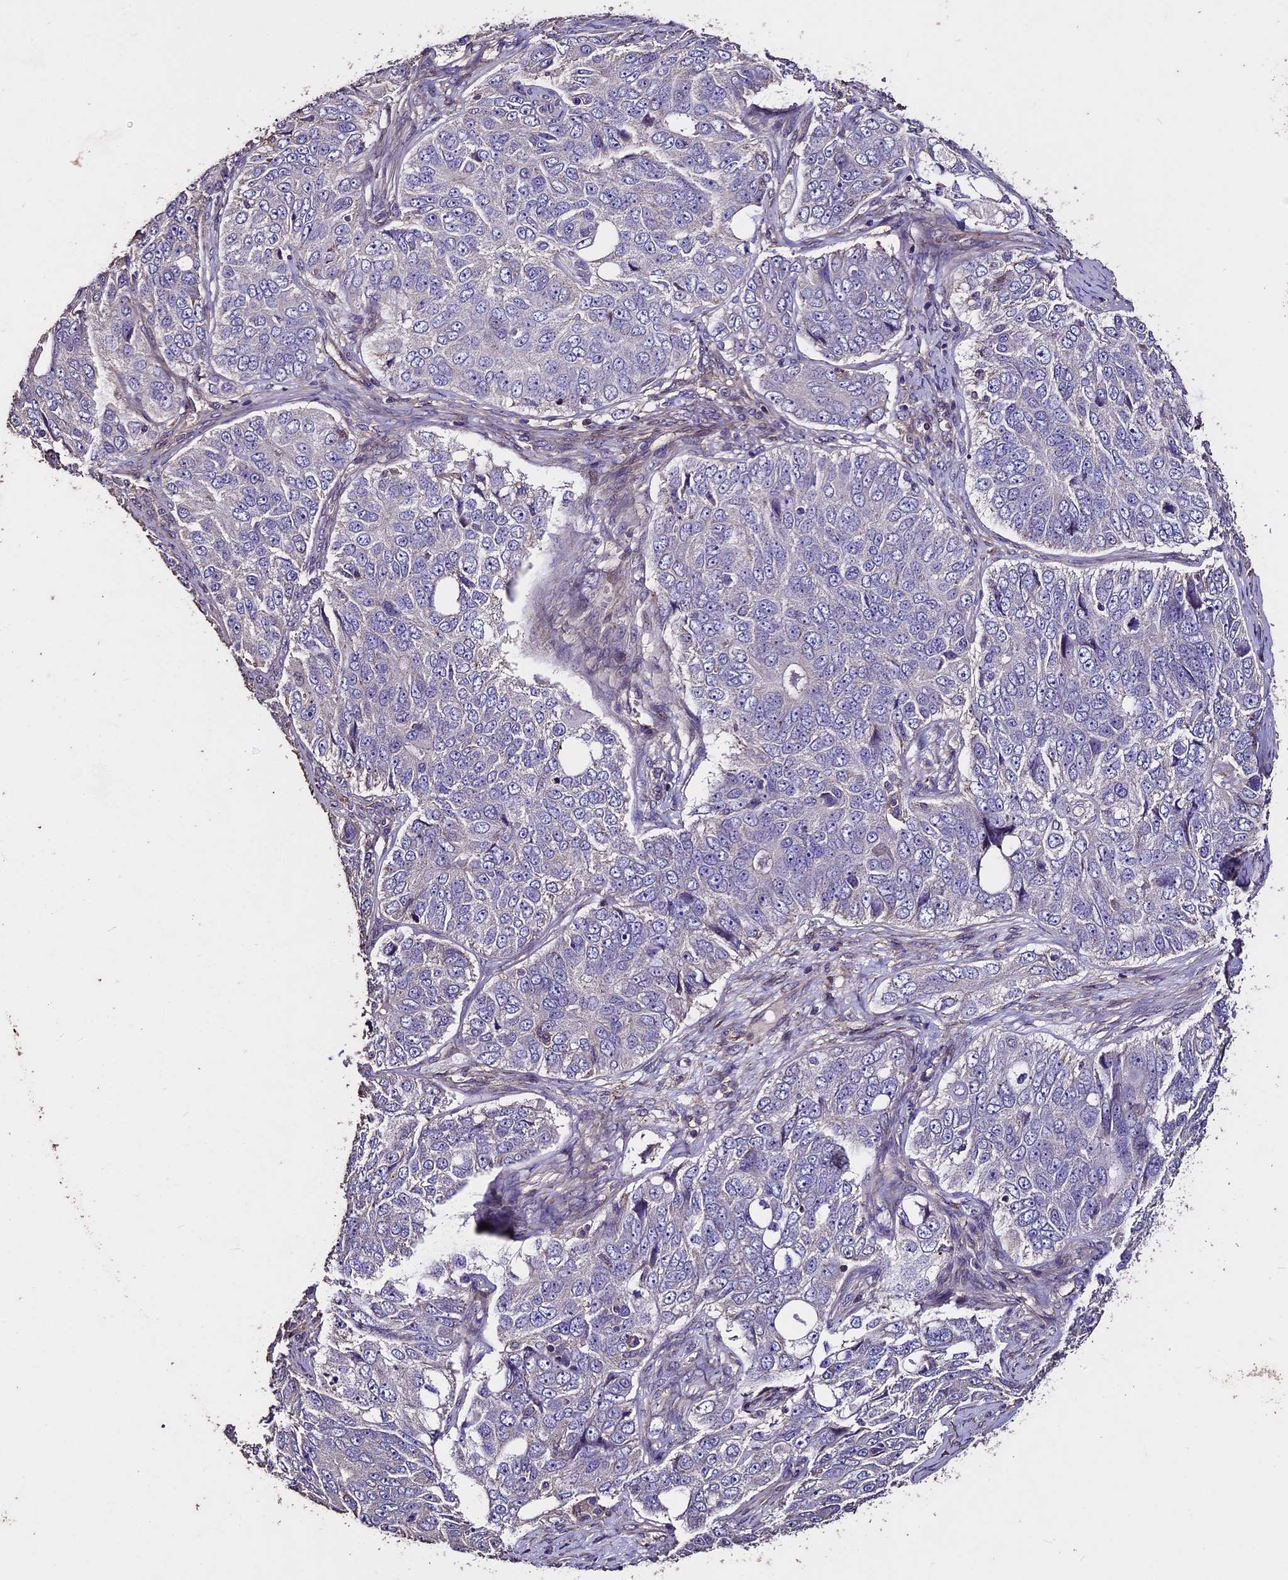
{"staining": {"intensity": "negative", "quantity": "none", "location": "none"}, "tissue": "ovarian cancer", "cell_type": "Tumor cells", "image_type": "cancer", "snomed": [{"axis": "morphology", "description": "Carcinoma, endometroid"}, {"axis": "topography", "description": "Ovary"}], "caption": "An immunohistochemistry (IHC) image of ovarian cancer (endometroid carcinoma) is shown. There is no staining in tumor cells of ovarian cancer (endometroid carcinoma).", "gene": "USB1", "patient": {"sex": "female", "age": 51}}